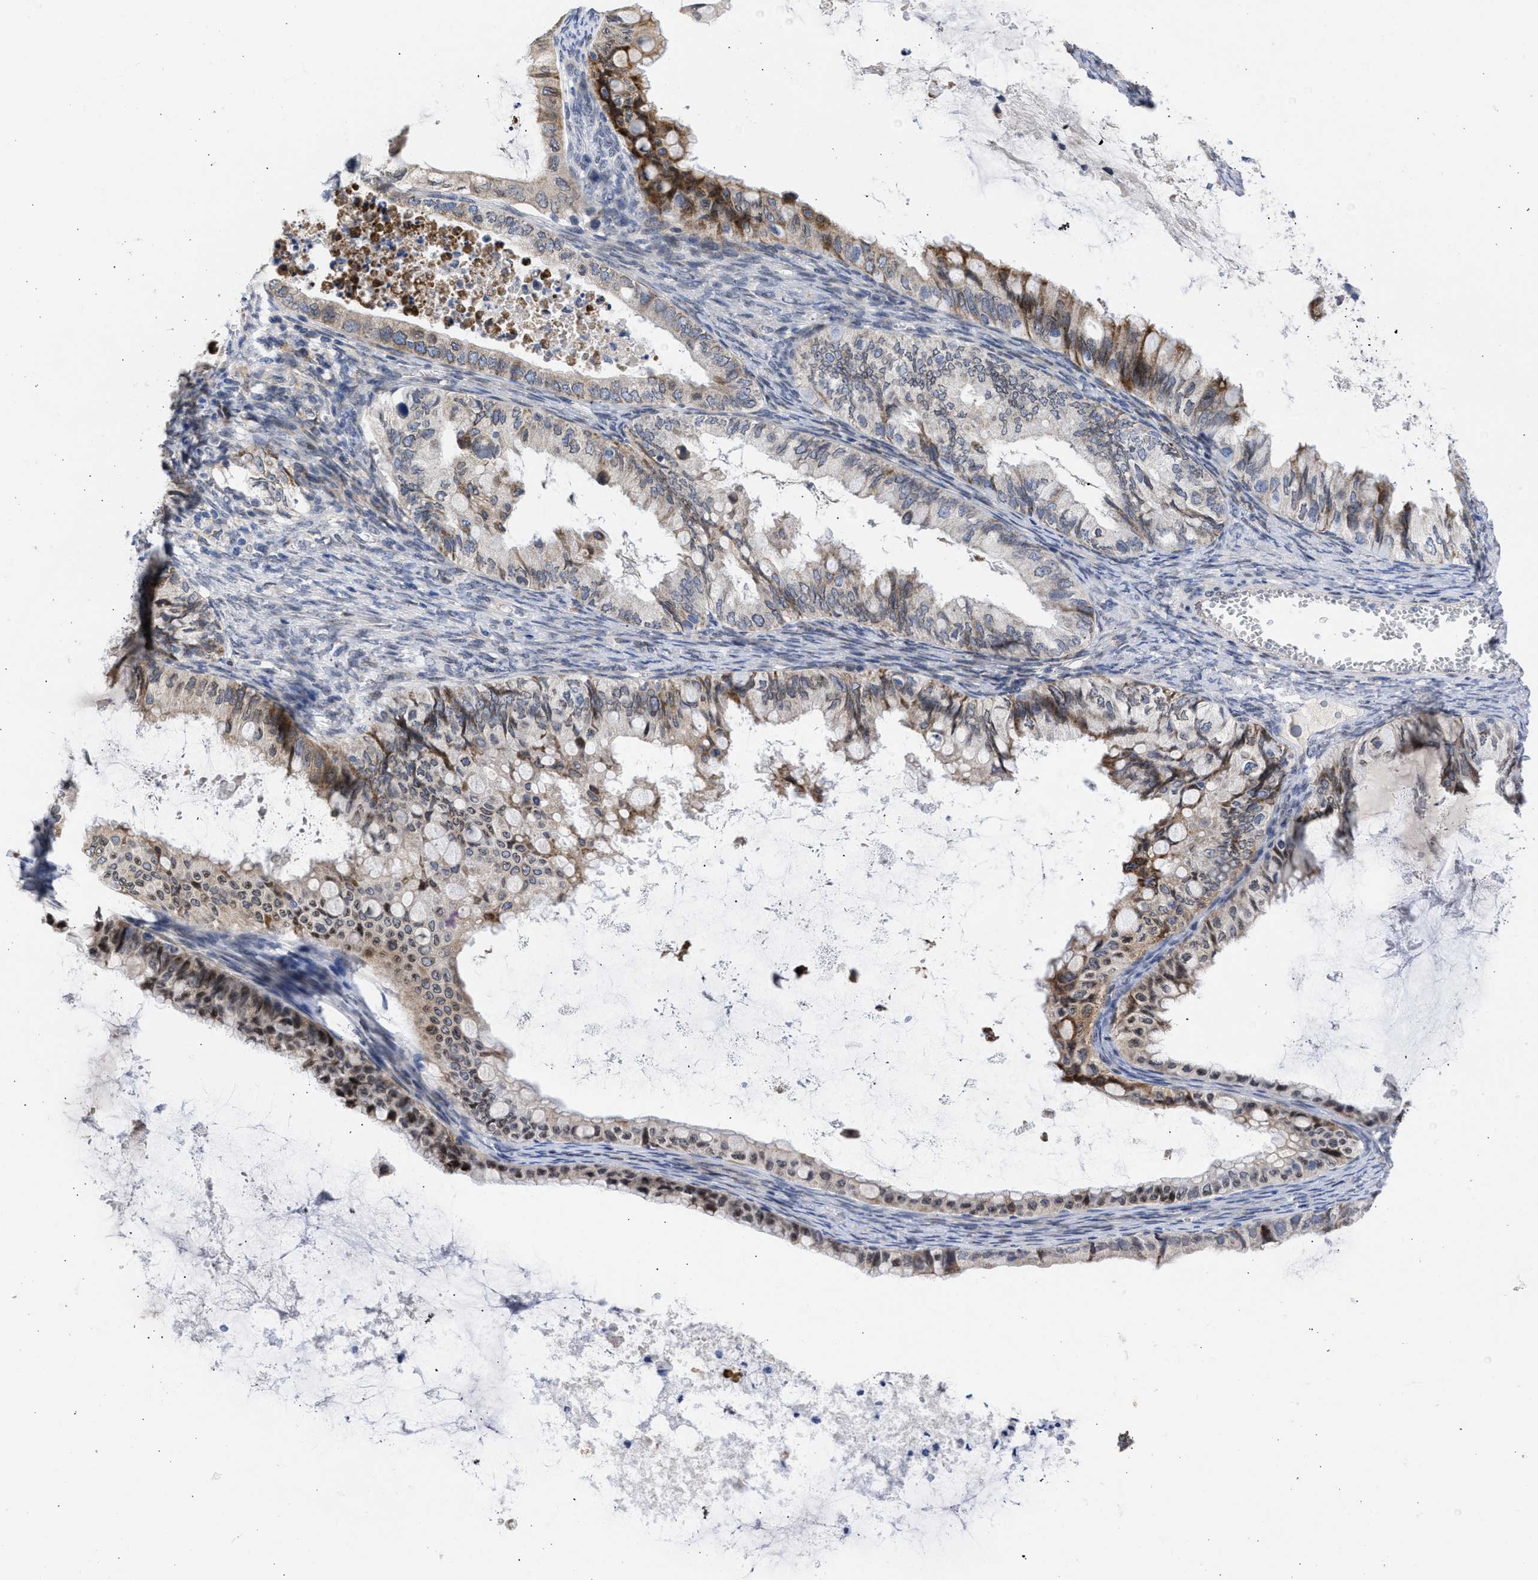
{"staining": {"intensity": "moderate", "quantity": "25%-75%", "location": "cytoplasmic/membranous,nuclear"}, "tissue": "ovarian cancer", "cell_type": "Tumor cells", "image_type": "cancer", "snomed": [{"axis": "morphology", "description": "Cystadenocarcinoma, mucinous, NOS"}, {"axis": "topography", "description": "Ovary"}], "caption": "Immunohistochemistry (IHC) staining of ovarian mucinous cystadenocarcinoma, which shows medium levels of moderate cytoplasmic/membranous and nuclear staining in approximately 25%-75% of tumor cells indicating moderate cytoplasmic/membranous and nuclear protein expression. The staining was performed using DAB (brown) for protein detection and nuclei were counterstained in hematoxylin (blue).", "gene": "NUP35", "patient": {"sex": "female", "age": 80}}